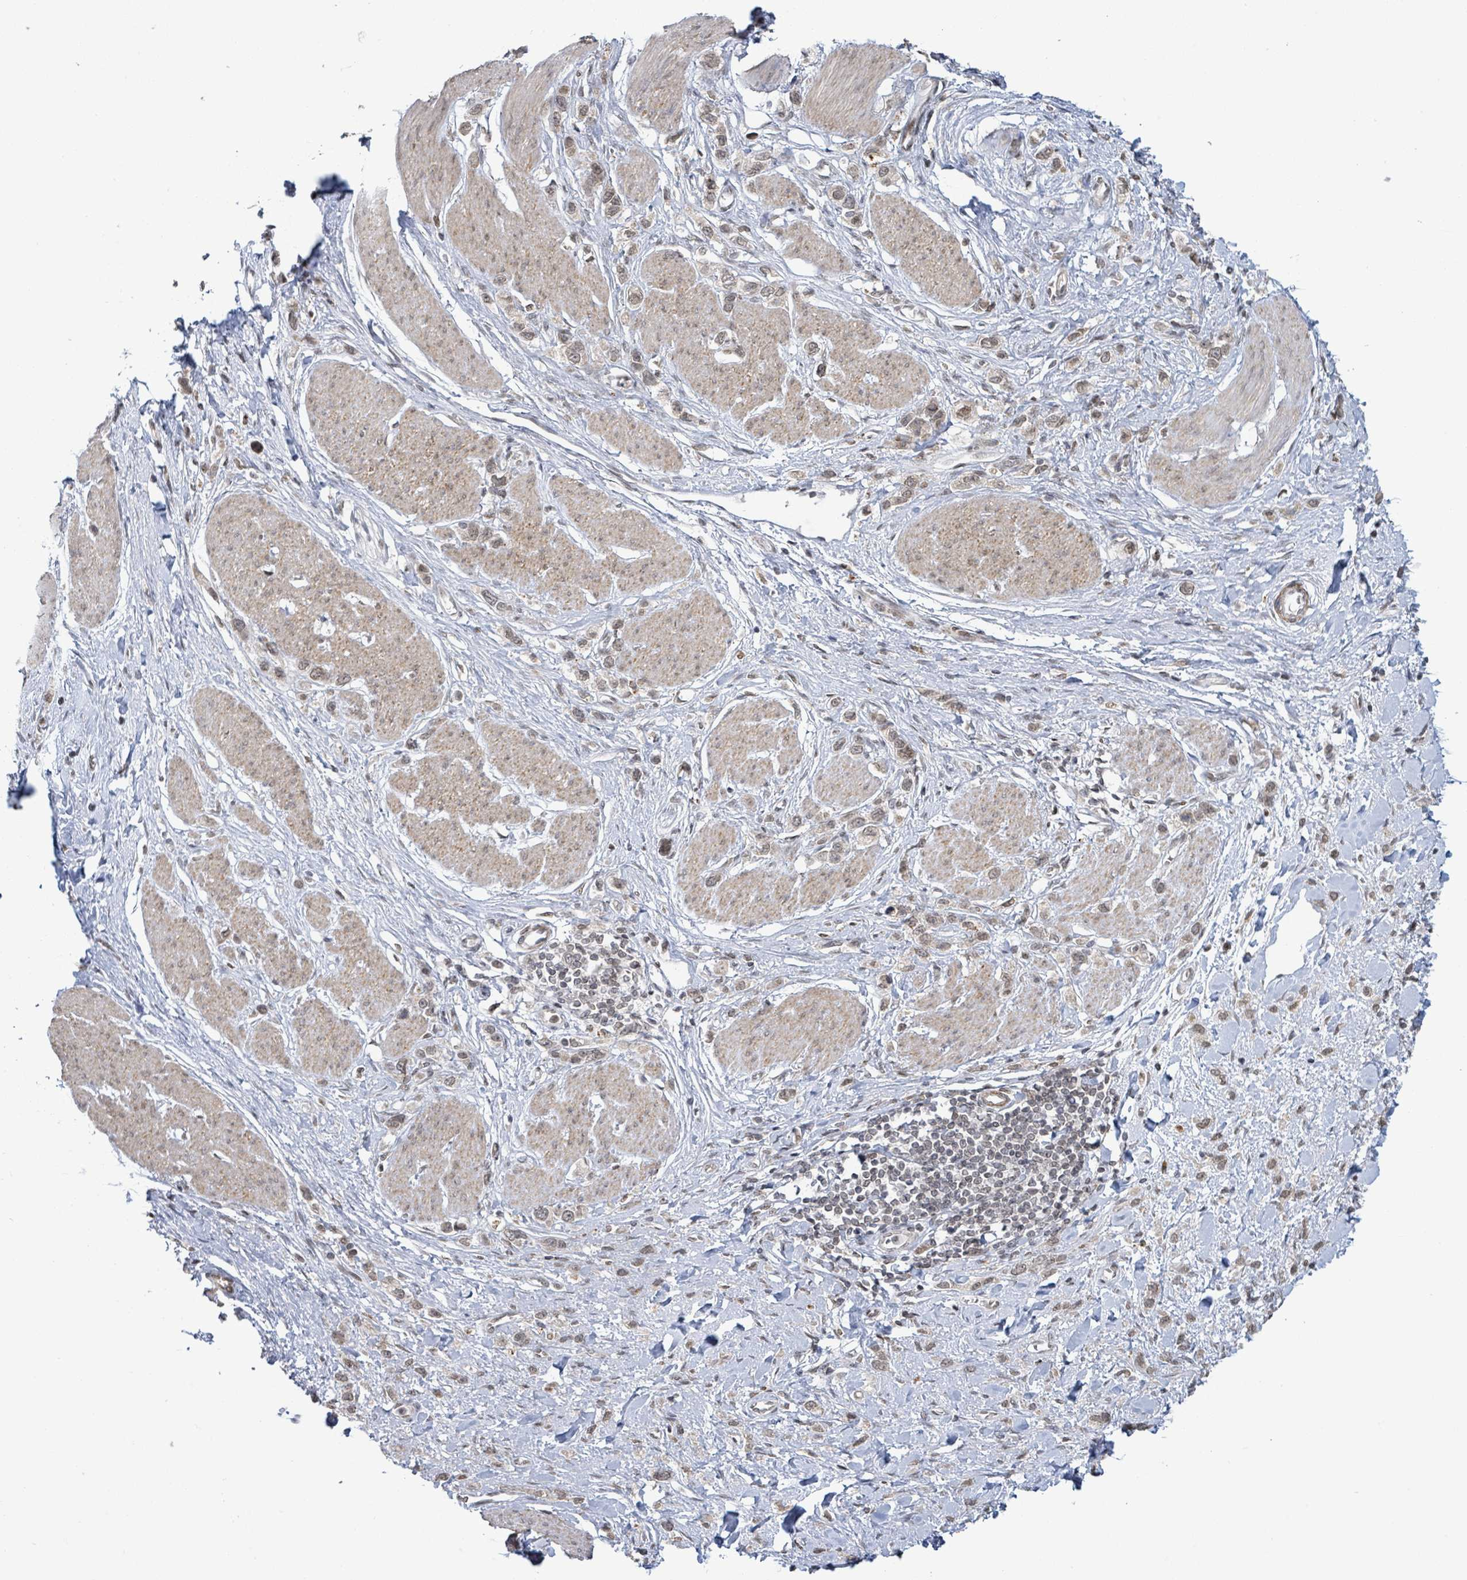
{"staining": {"intensity": "weak", "quantity": ">75%", "location": "nuclear"}, "tissue": "stomach cancer", "cell_type": "Tumor cells", "image_type": "cancer", "snomed": [{"axis": "morphology", "description": "Adenocarcinoma, NOS"}, {"axis": "topography", "description": "Stomach"}], "caption": "Adenocarcinoma (stomach) stained for a protein (brown) exhibits weak nuclear positive staining in approximately >75% of tumor cells.", "gene": "SBF2", "patient": {"sex": "female", "age": 65}}